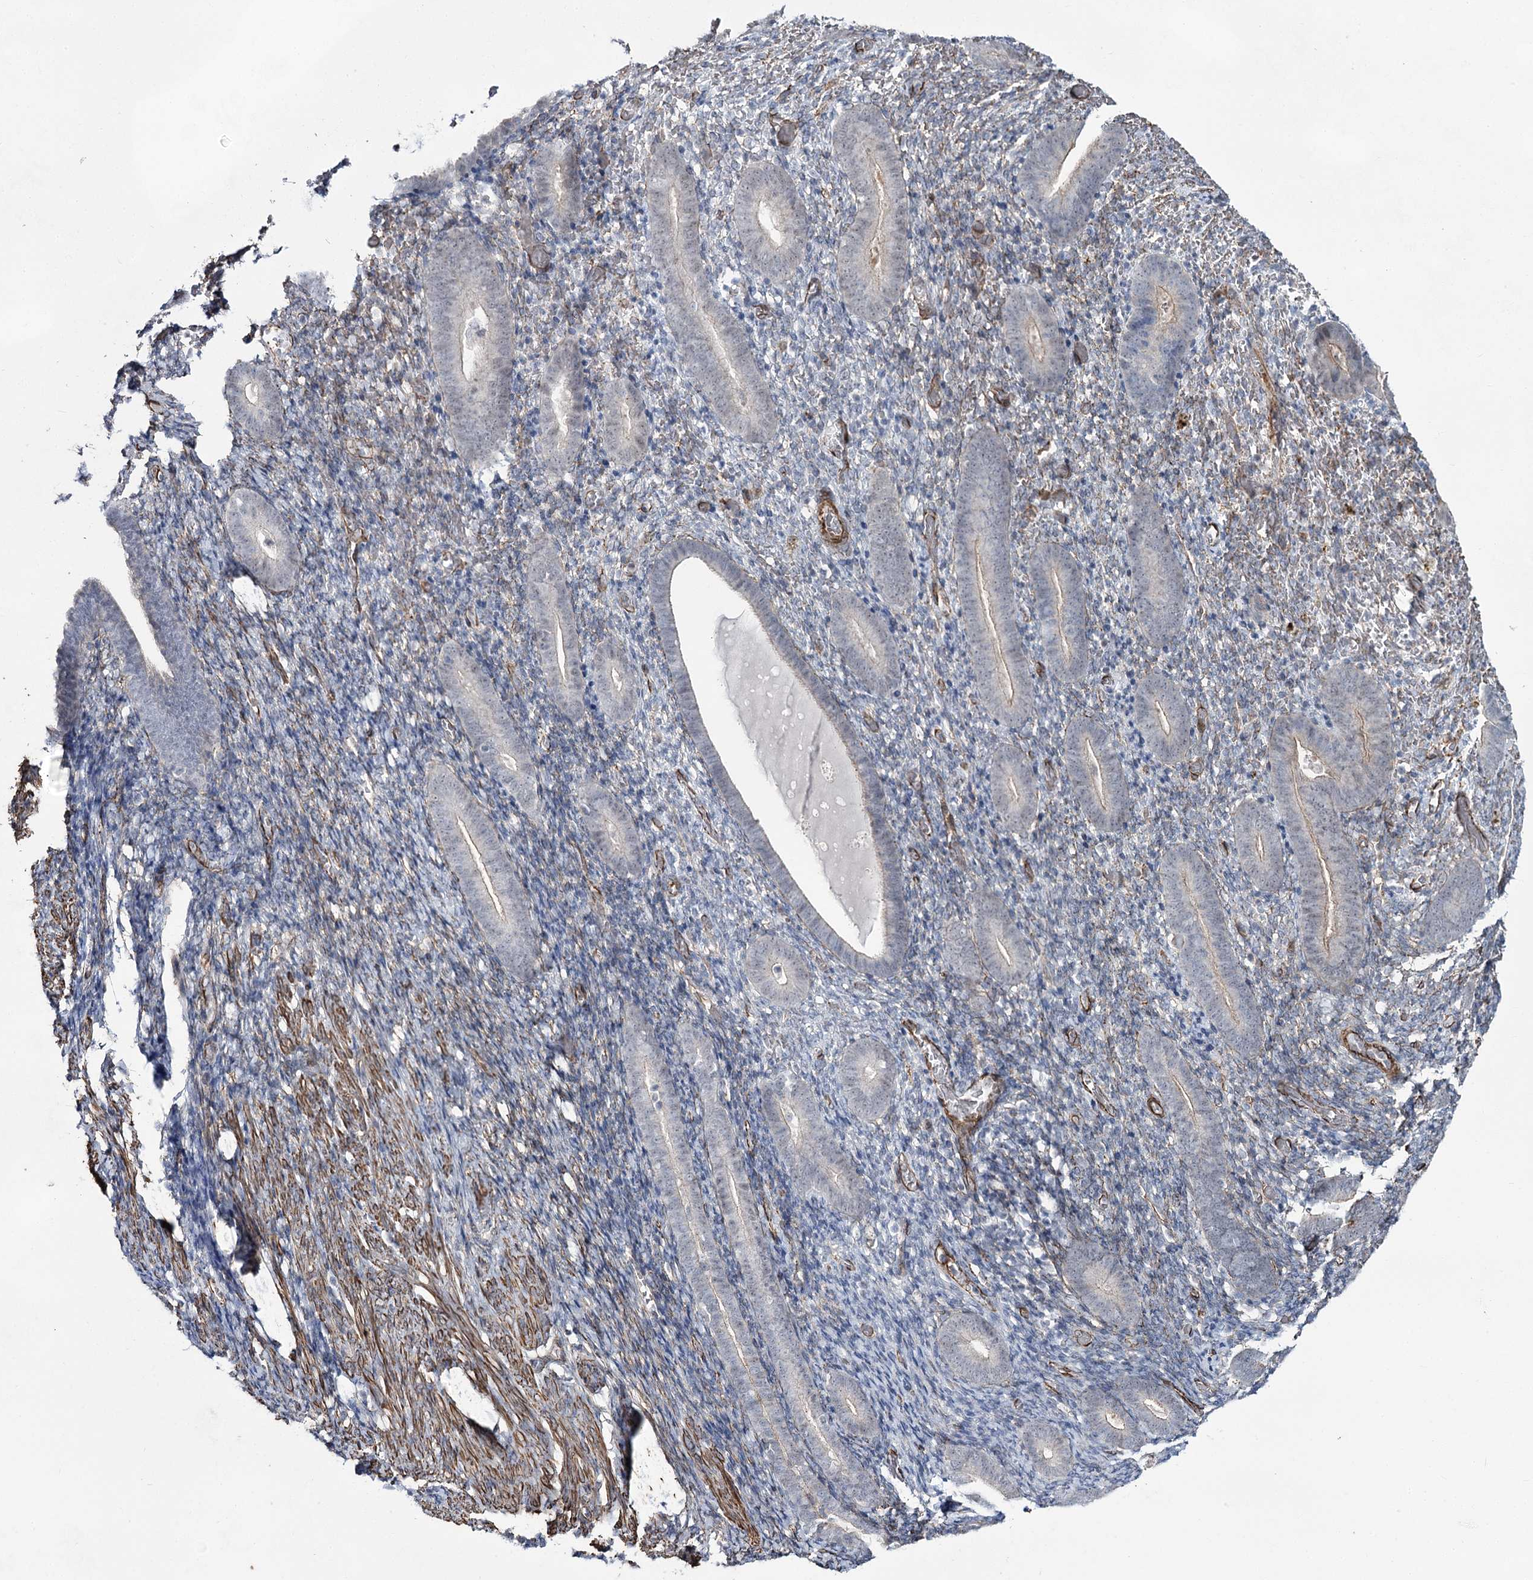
{"staining": {"intensity": "negative", "quantity": "none", "location": "none"}, "tissue": "endometrium", "cell_type": "Cells in endometrial stroma", "image_type": "normal", "snomed": [{"axis": "morphology", "description": "Normal tissue, NOS"}, {"axis": "topography", "description": "Endometrium"}], "caption": "Immunohistochemistry (IHC) of benign endometrium displays no positivity in cells in endometrial stroma.", "gene": "CWF19L1", "patient": {"sex": "female", "age": 51}}